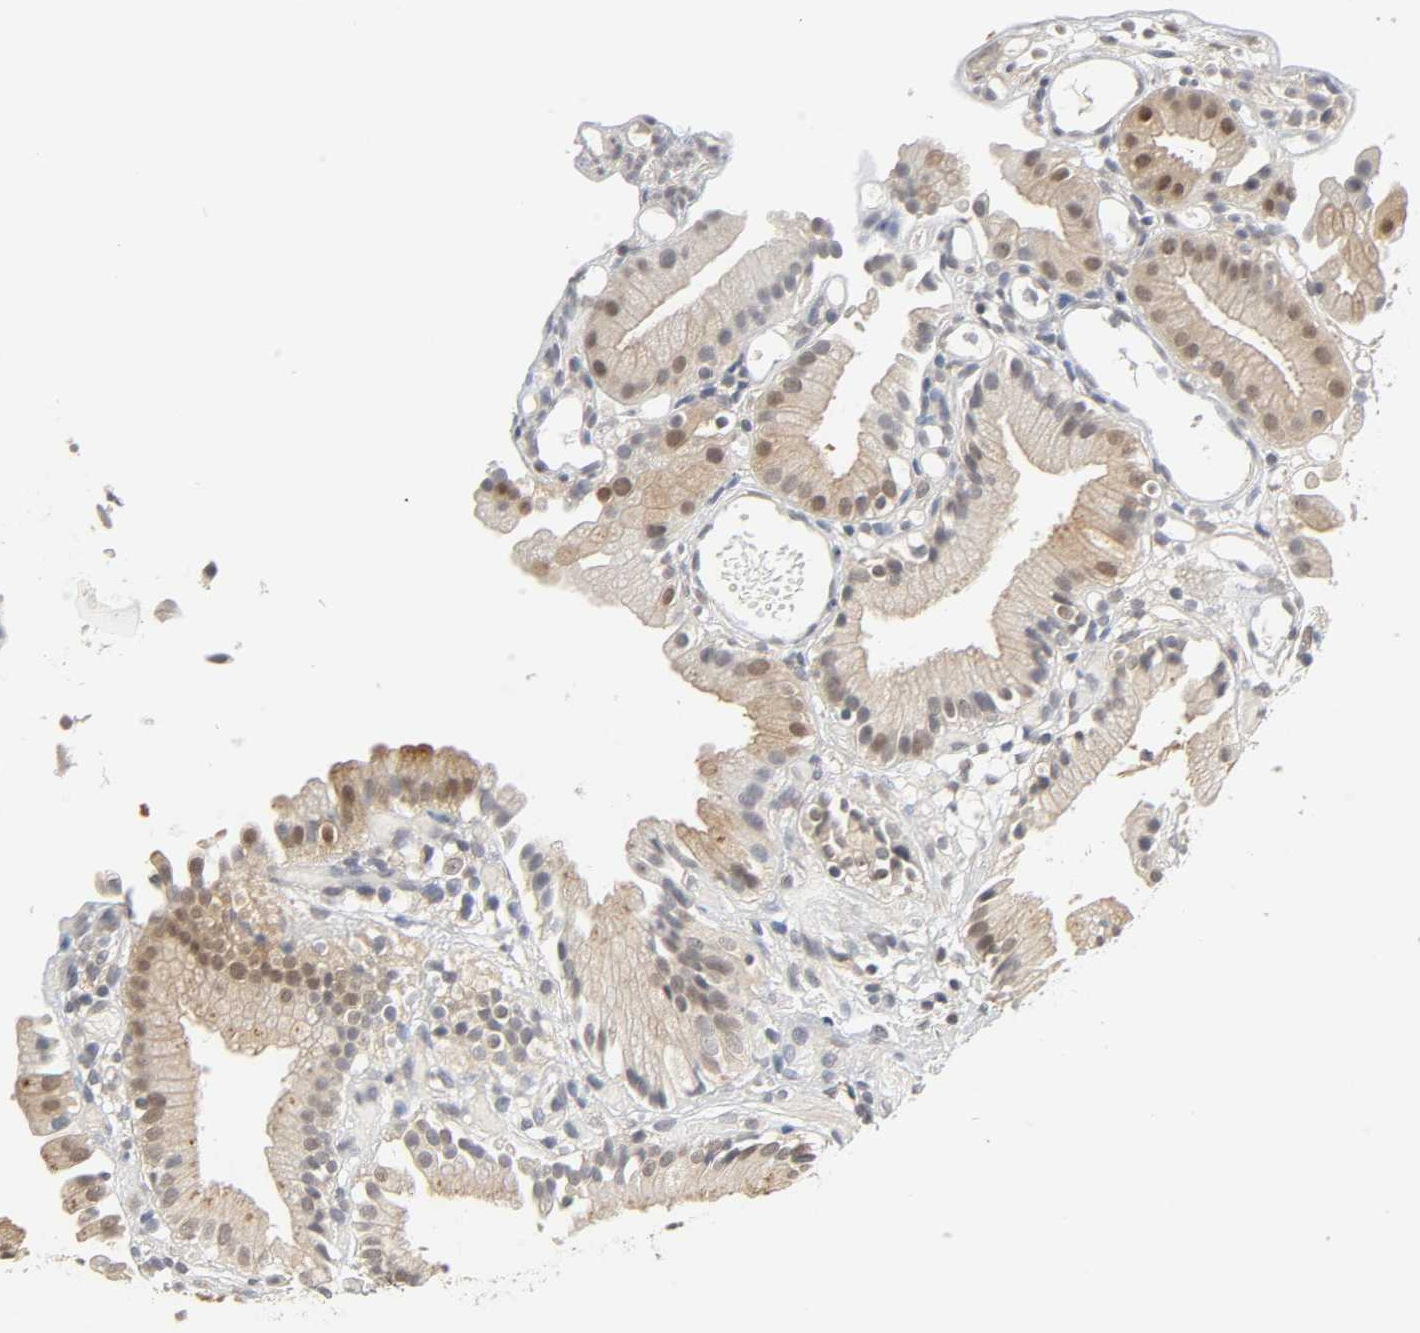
{"staining": {"intensity": "moderate", "quantity": ">75%", "location": "cytoplasmic/membranous,nuclear"}, "tissue": "gallbladder", "cell_type": "Glandular cells", "image_type": "normal", "snomed": [{"axis": "morphology", "description": "Normal tissue, NOS"}, {"axis": "topography", "description": "Gallbladder"}], "caption": "Gallbladder stained with IHC demonstrates moderate cytoplasmic/membranous,nuclear expression in about >75% of glandular cells. Using DAB (brown) and hematoxylin (blue) stains, captured at high magnification using brightfield microscopy.", "gene": "MIF", "patient": {"sex": "male", "age": 65}}